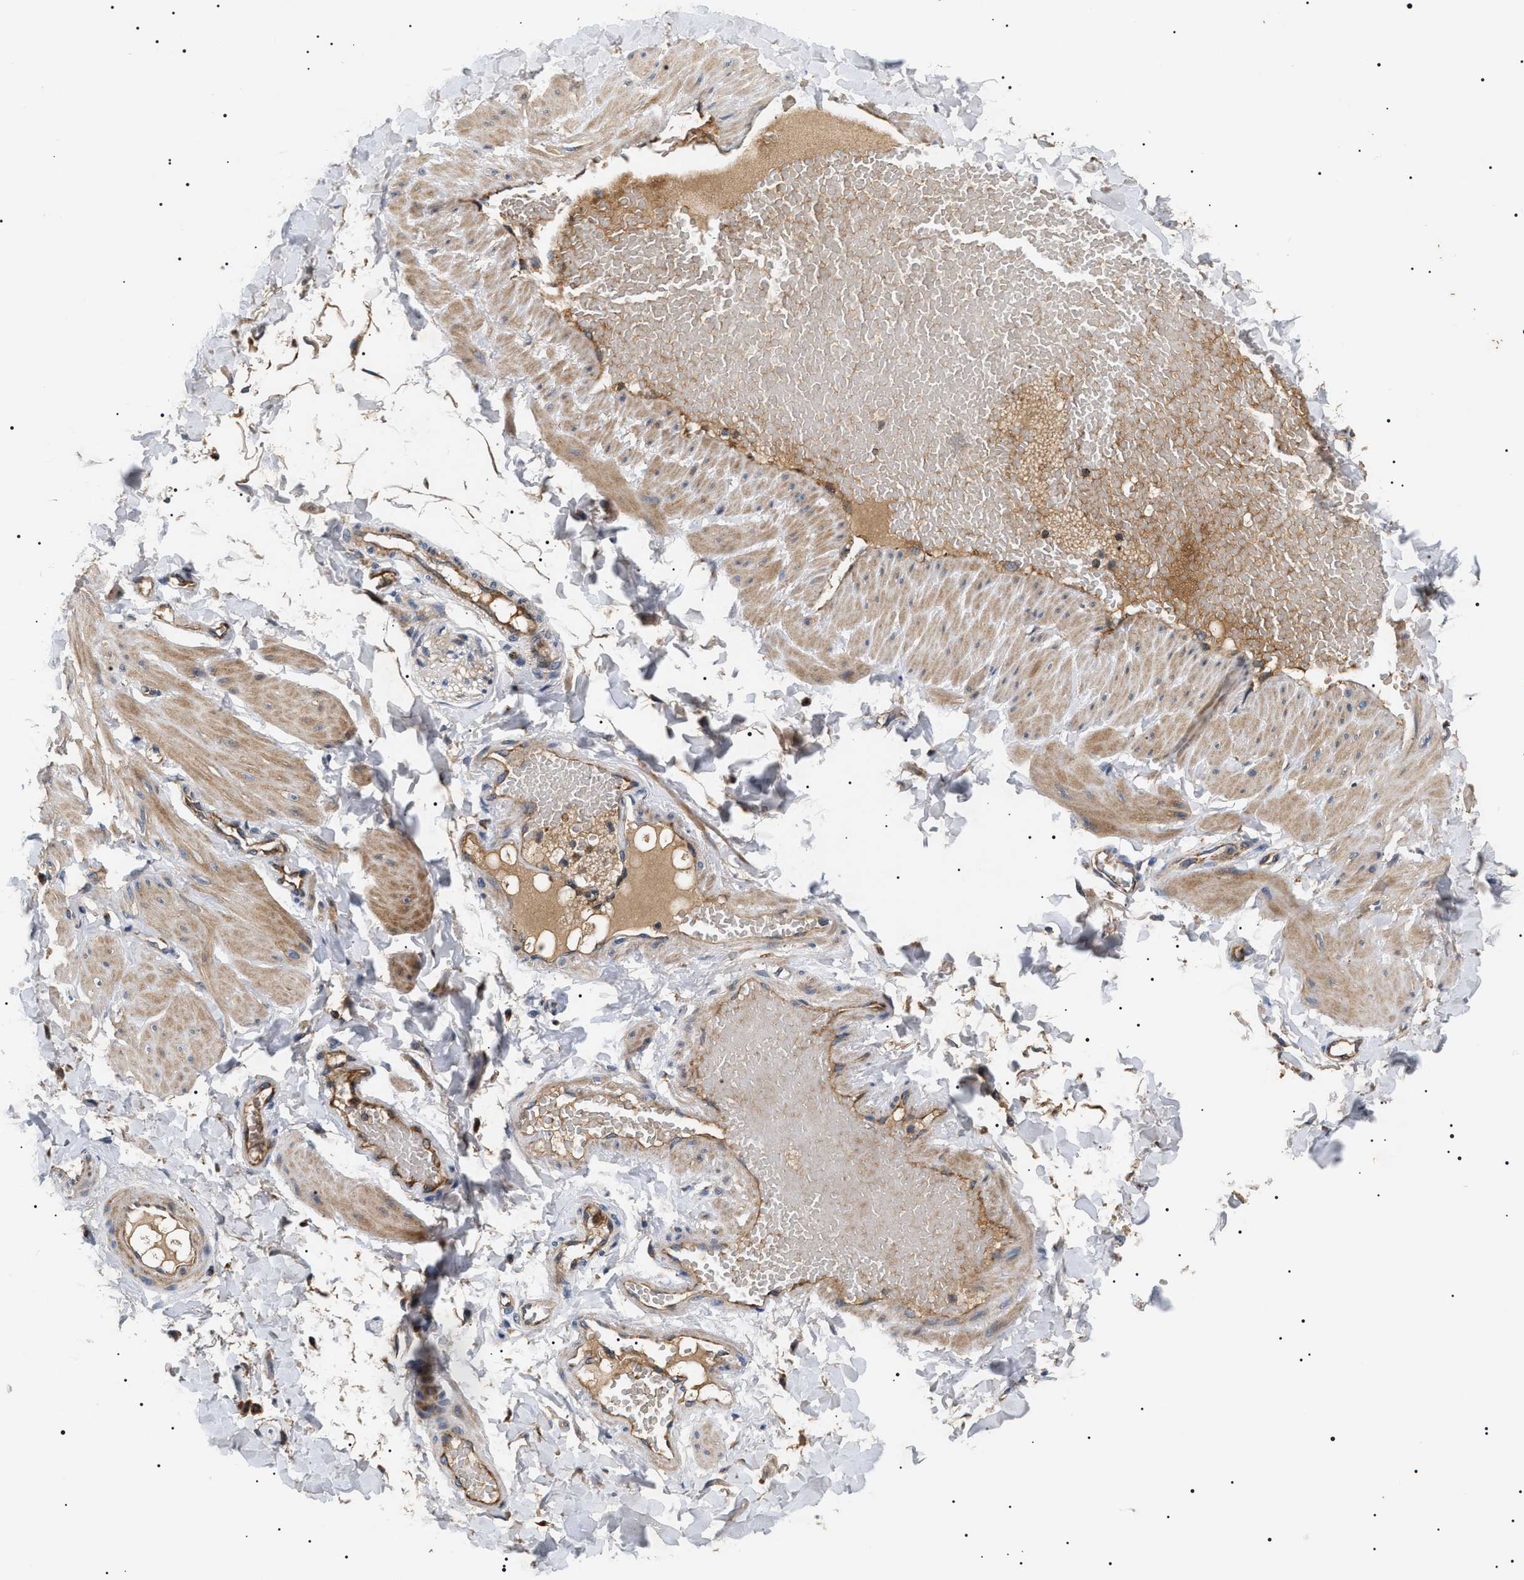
{"staining": {"intensity": "moderate", "quantity": ">75%", "location": "cytoplasmic/membranous"}, "tissue": "adipose tissue", "cell_type": "Adipocytes", "image_type": "normal", "snomed": [{"axis": "morphology", "description": "Normal tissue, NOS"}, {"axis": "topography", "description": "Adipose tissue"}, {"axis": "topography", "description": "Vascular tissue"}, {"axis": "topography", "description": "Peripheral nerve tissue"}], "caption": "Adipose tissue was stained to show a protein in brown. There is medium levels of moderate cytoplasmic/membranous positivity in approximately >75% of adipocytes. (brown staining indicates protein expression, while blue staining denotes nuclei).", "gene": "OXSM", "patient": {"sex": "male", "age": 25}}